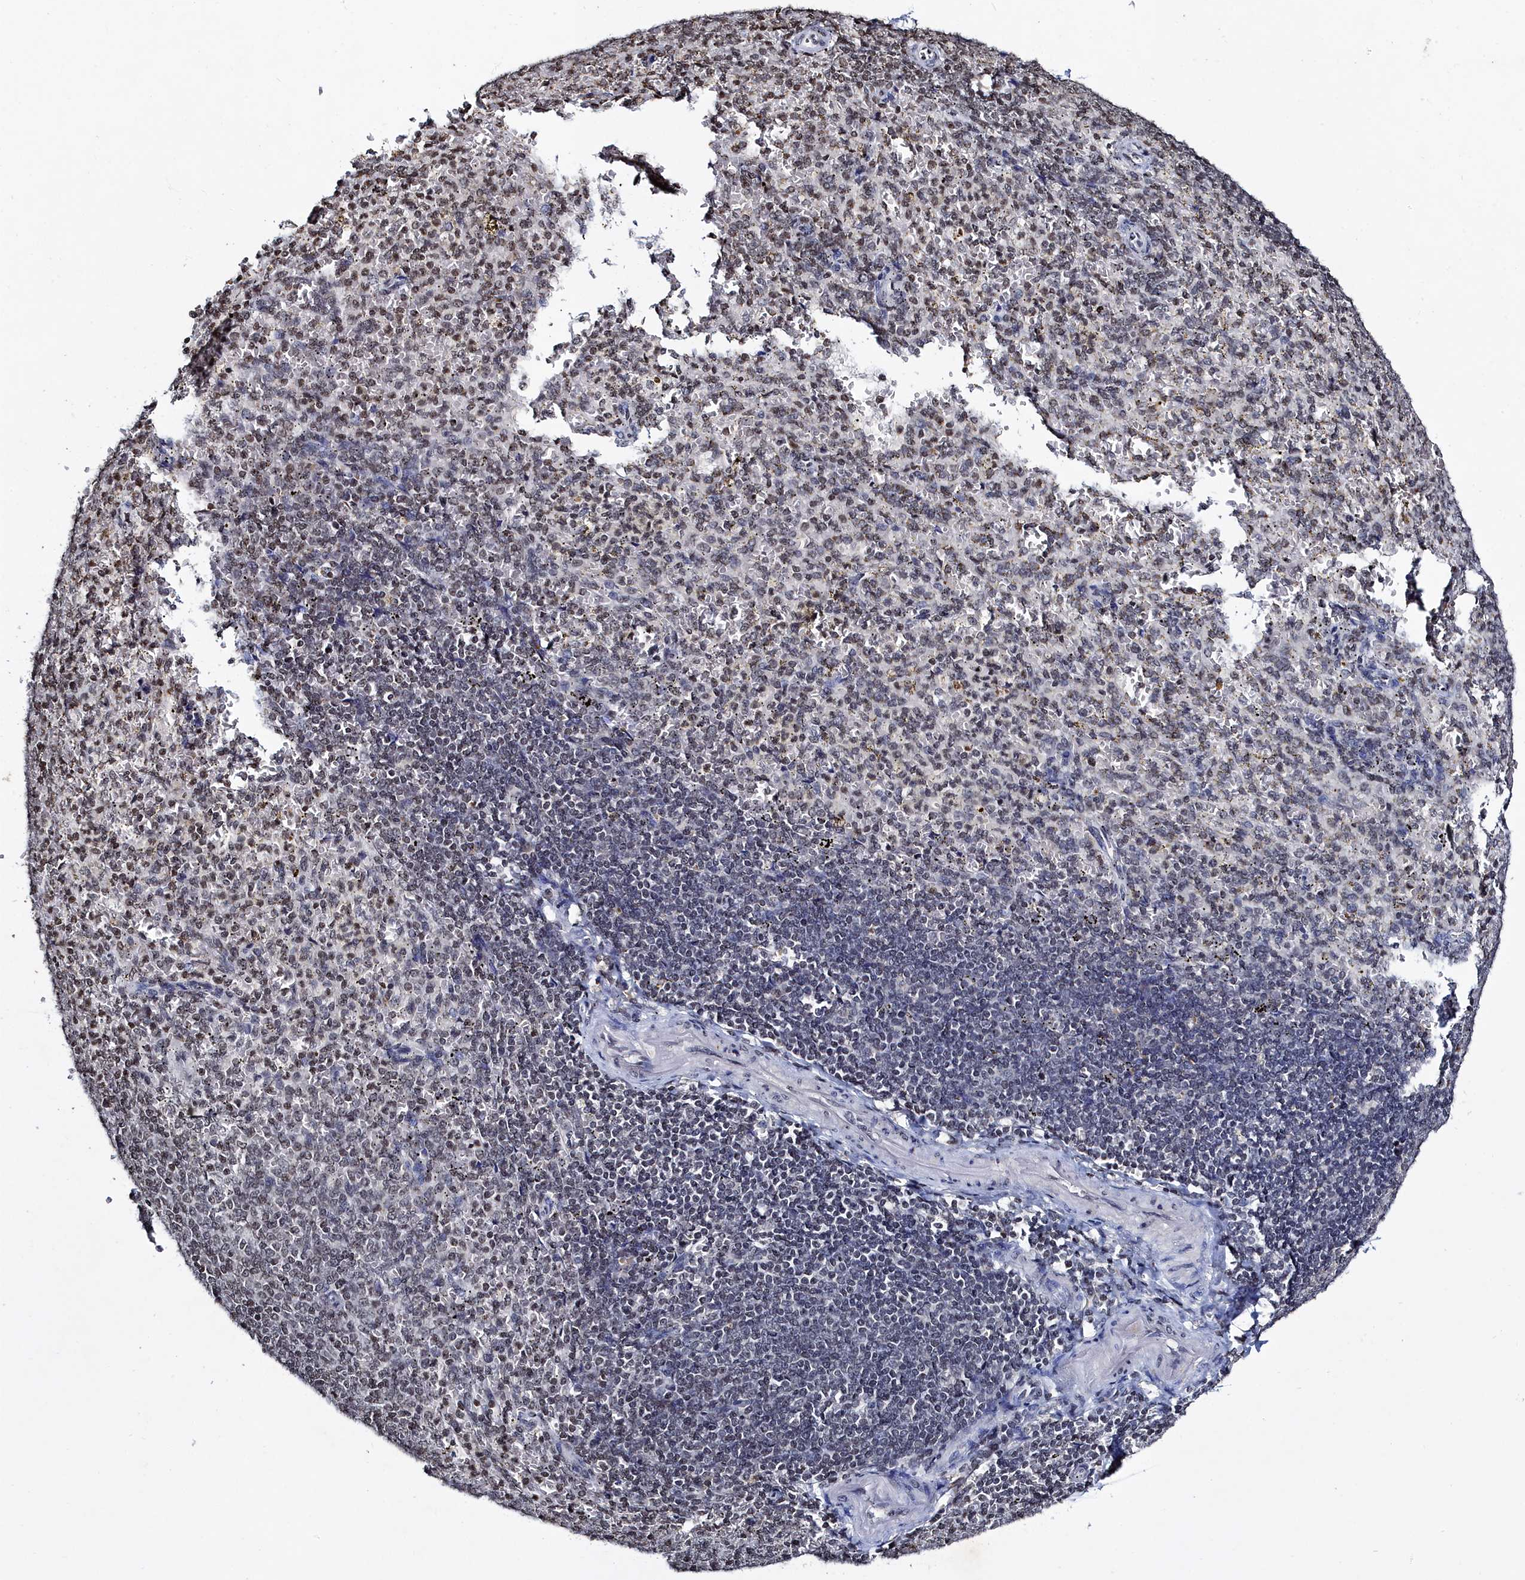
{"staining": {"intensity": "negative", "quantity": "none", "location": "none"}, "tissue": "spleen", "cell_type": "Cells in red pulp", "image_type": "normal", "snomed": [{"axis": "morphology", "description": "Normal tissue, NOS"}, {"axis": "topography", "description": "Spleen"}], "caption": "Cells in red pulp show no significant protein expression in benign spleen.", "gene": "FZD4", "patient": {"sex": "female", "age": 21}}